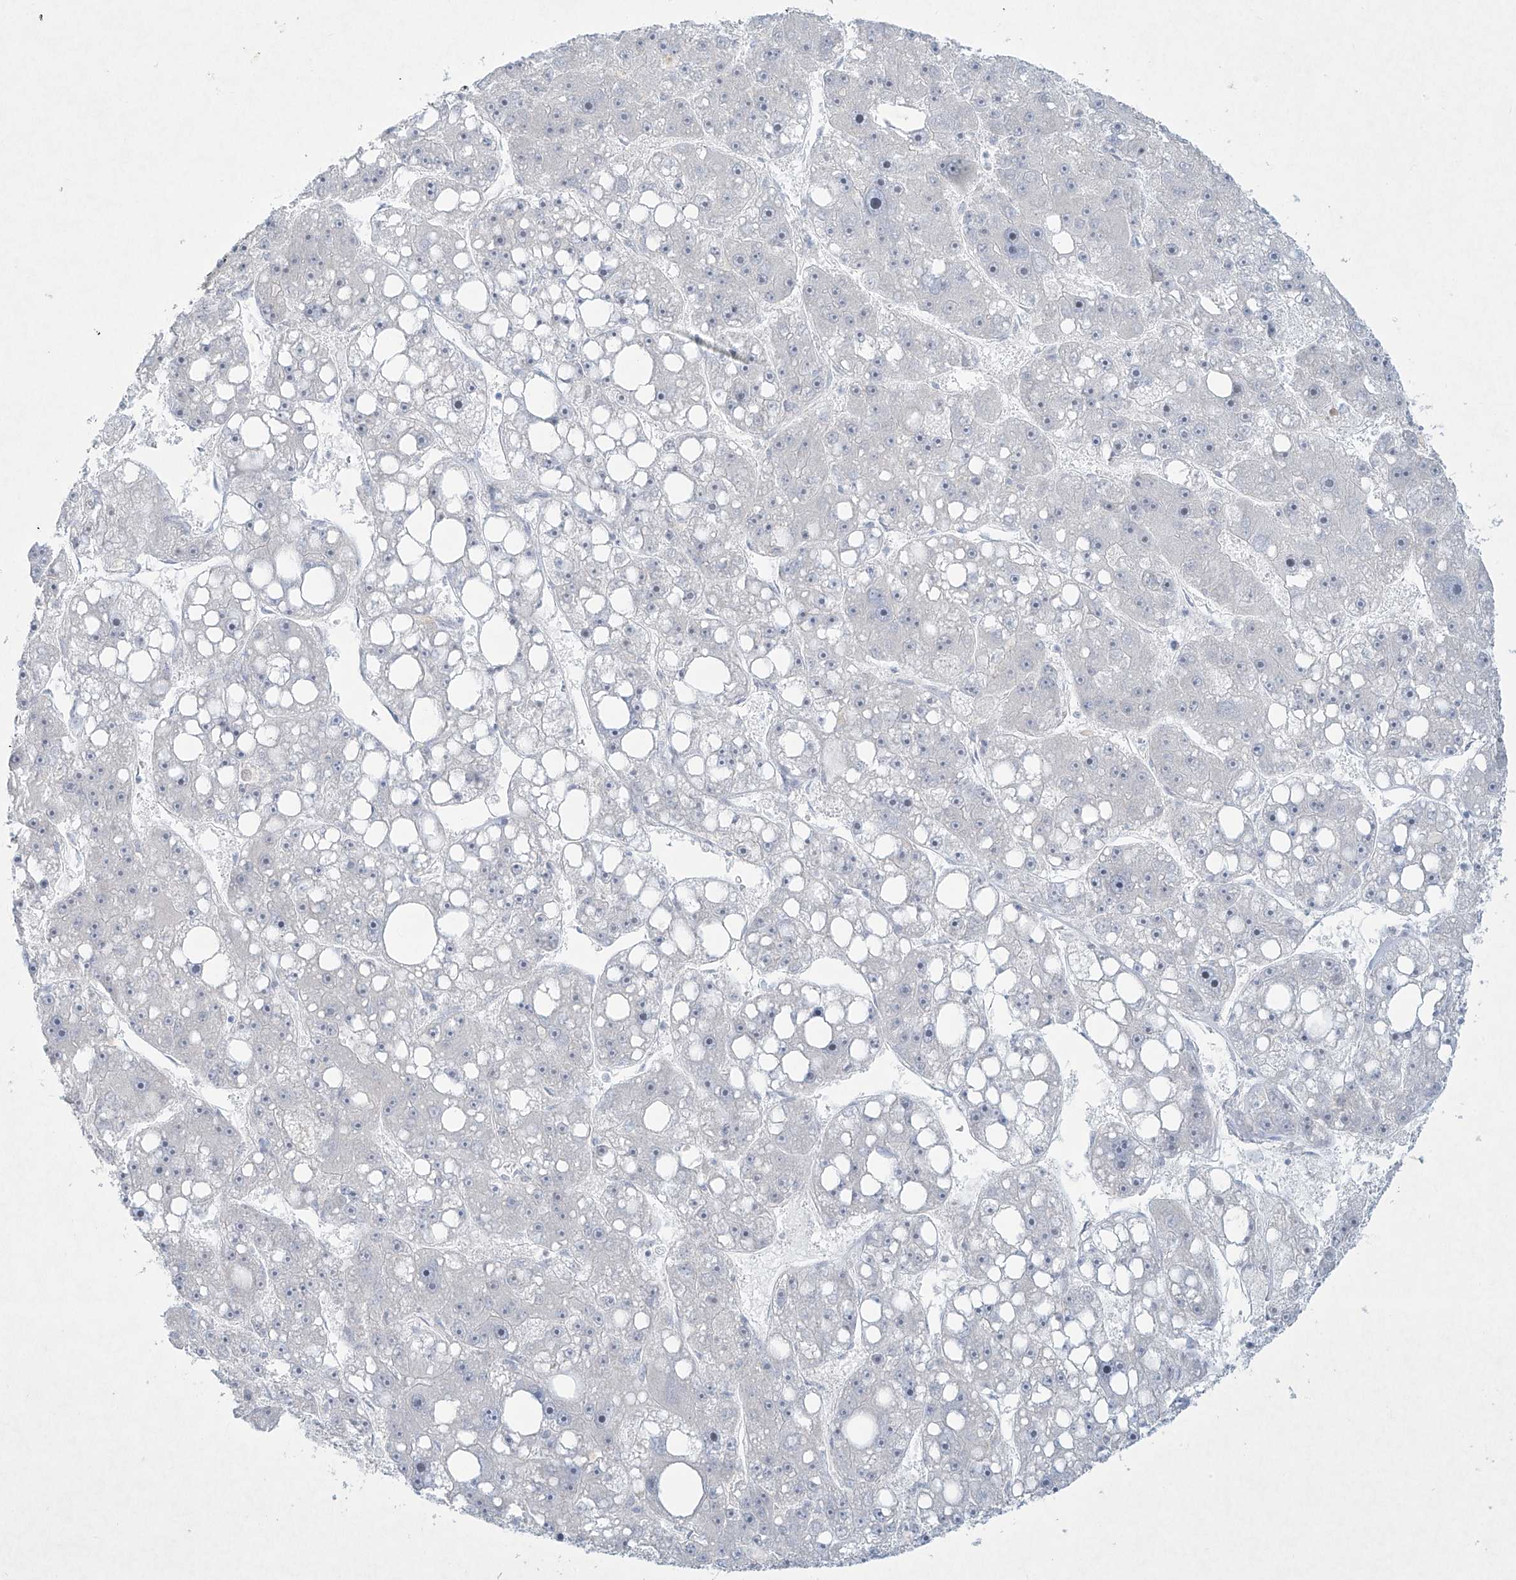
{"staining": {"intensity": "negative", "quantity": "none", "location": "none"}, "tissue": "liver cancer", "cell_type": "Tumor cells", "image_type": "cancer", "snomed": [{"axis": "morphology", "description": "Carcinoma, Hepatocellular, NOS"}, {"axis": "topography", "description": "Liver"}], "caption": "A photomicrograph of hepatocellular carcinoma (liver) stained for a protein demonstrates no brown staining in tumor cells.", "gene": "PAX6", "patient": {"sex": "female", "age": 61}}